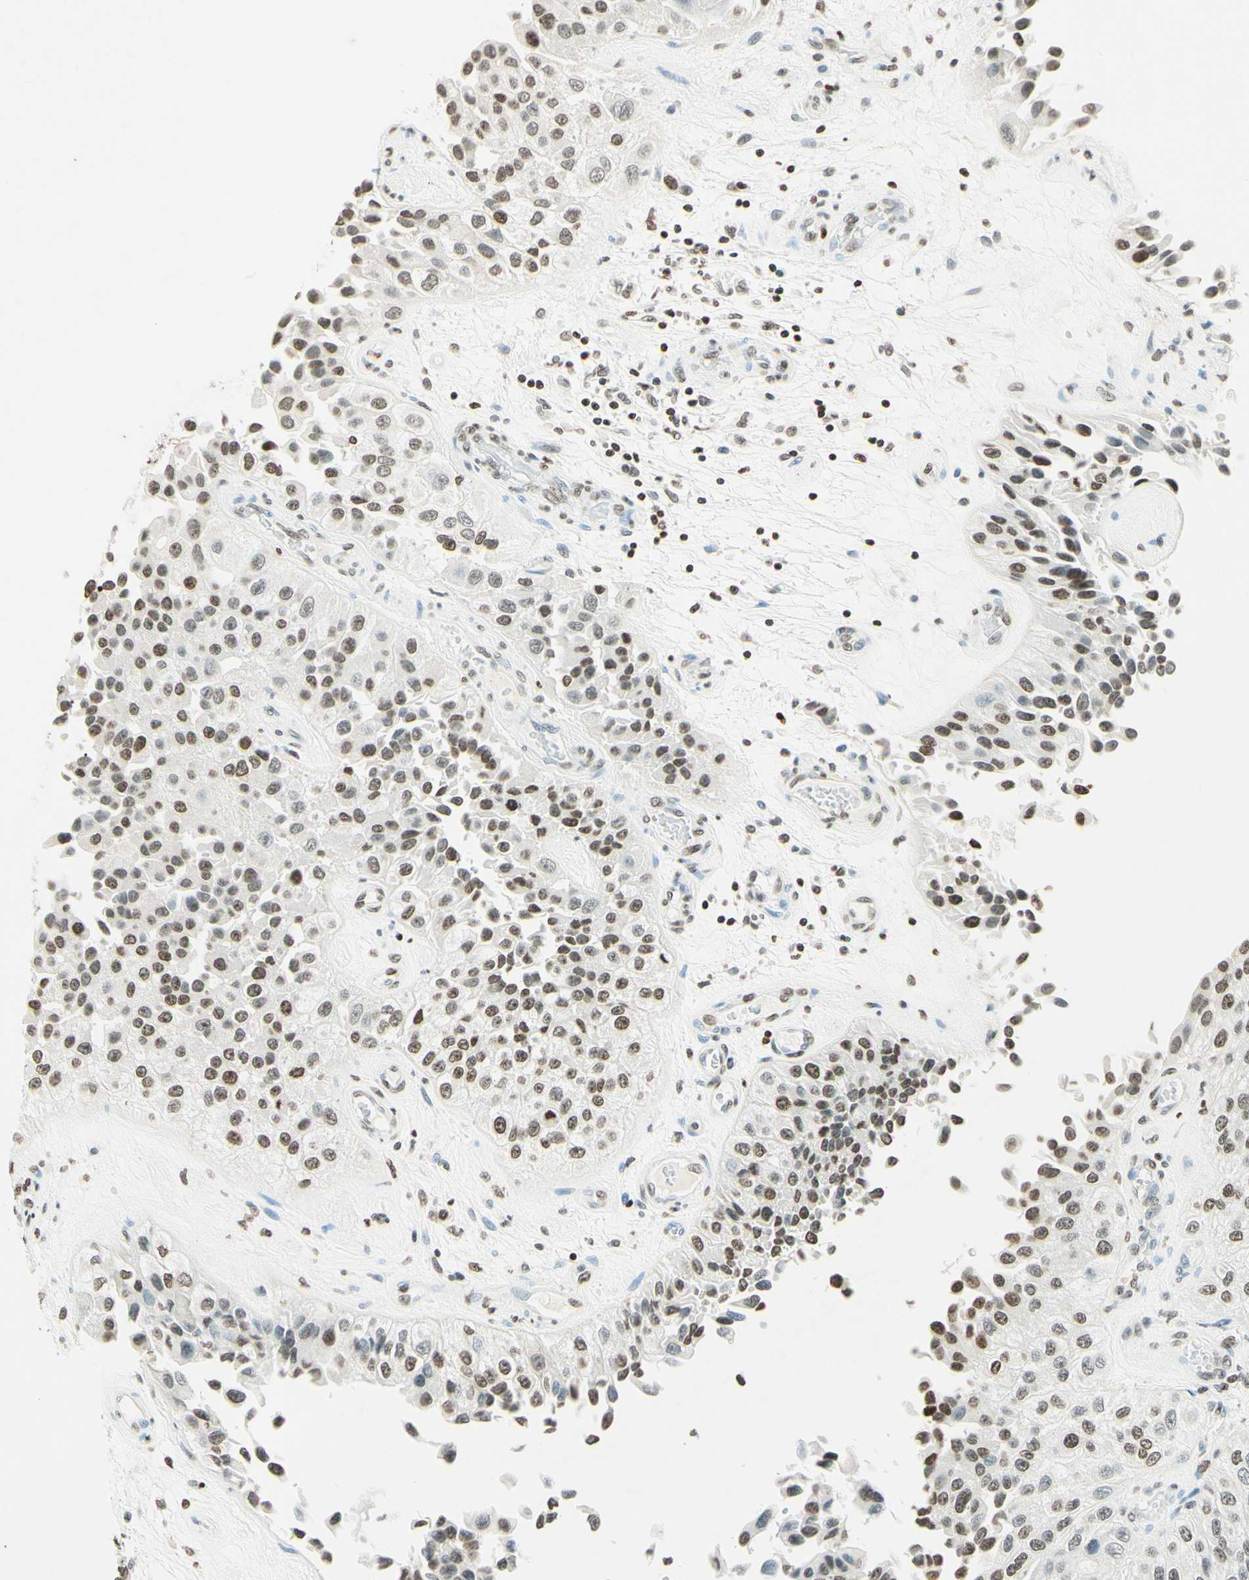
{"staining": {"intensity": "moderate", "quantity": "25%-75%", "location": "nuclear"}, "tissue": "urothelial cancer", "cell_type": "Tumor cells", "image_type": "cancer", "snomed": [{"axis": "morphology", "description": "Urothelial carcinoma, High grade"}, {"axis": "topography", "description": "Kidney"}, {"axis": "topography", "description": "Urinary bladder"}], "caption": "Immunohistochemistry of human urothelial cancer shows medium levels of moderate nuclear staining in approximately 25%-75% of tumor cells.", "gene": "MSH2", "patient": {"sex": "male", "age": 77}}